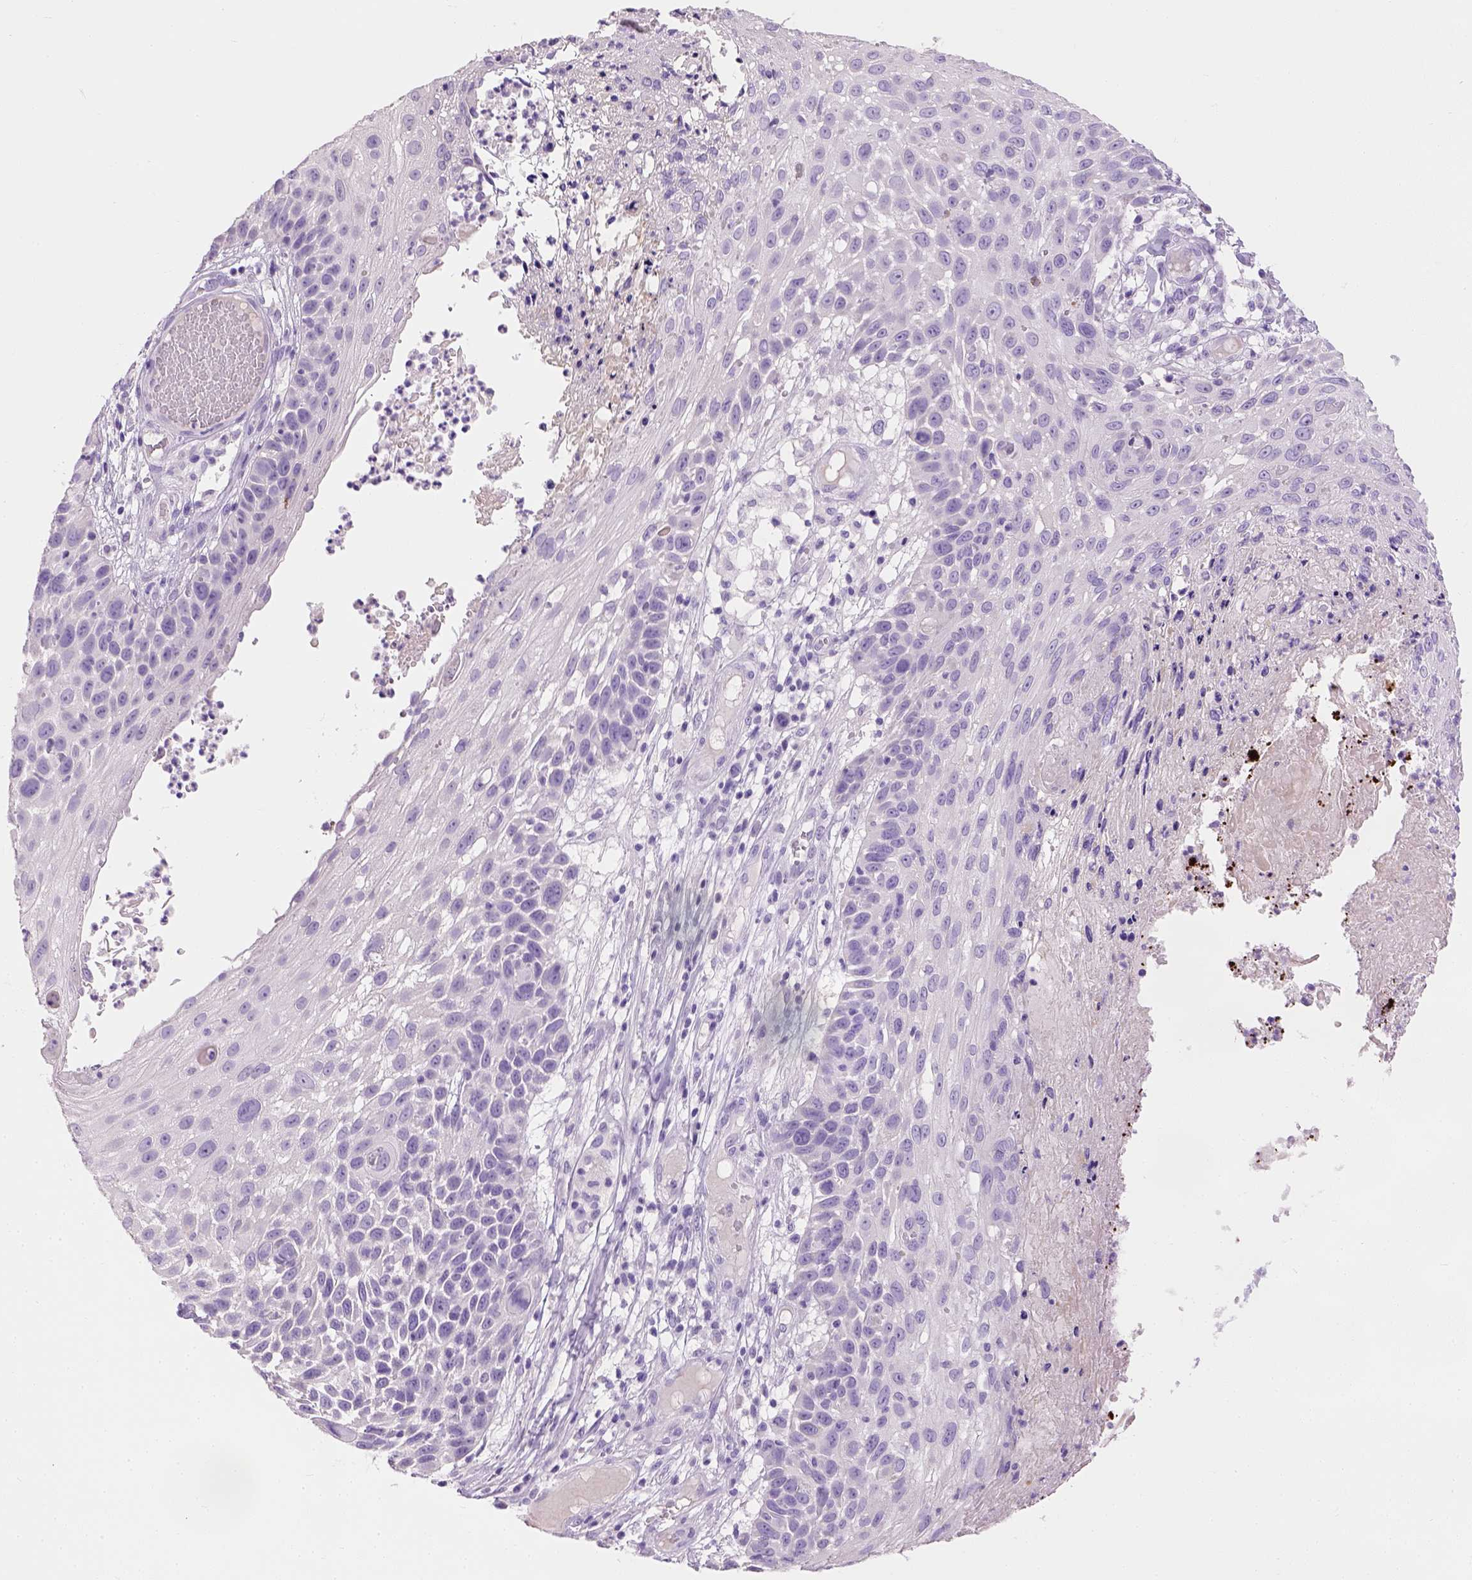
{"staining": {"intensity": "negative", "quantity": "none", "location": "none"}, "tissue": "skin cancer", "cell_type": "Tumor cells", "image_type": "cancer", "snomed": [{"axis": "morphology", "description": "Squamous cell carcinoma, NOS"}, {"axis": "topography", "description": "Skin"}], "caption": "Tumor cells show no significant protein expression in skin cancer.", "gene": "CYP24A1", "patient": {"sex": "male", "age": 92}}